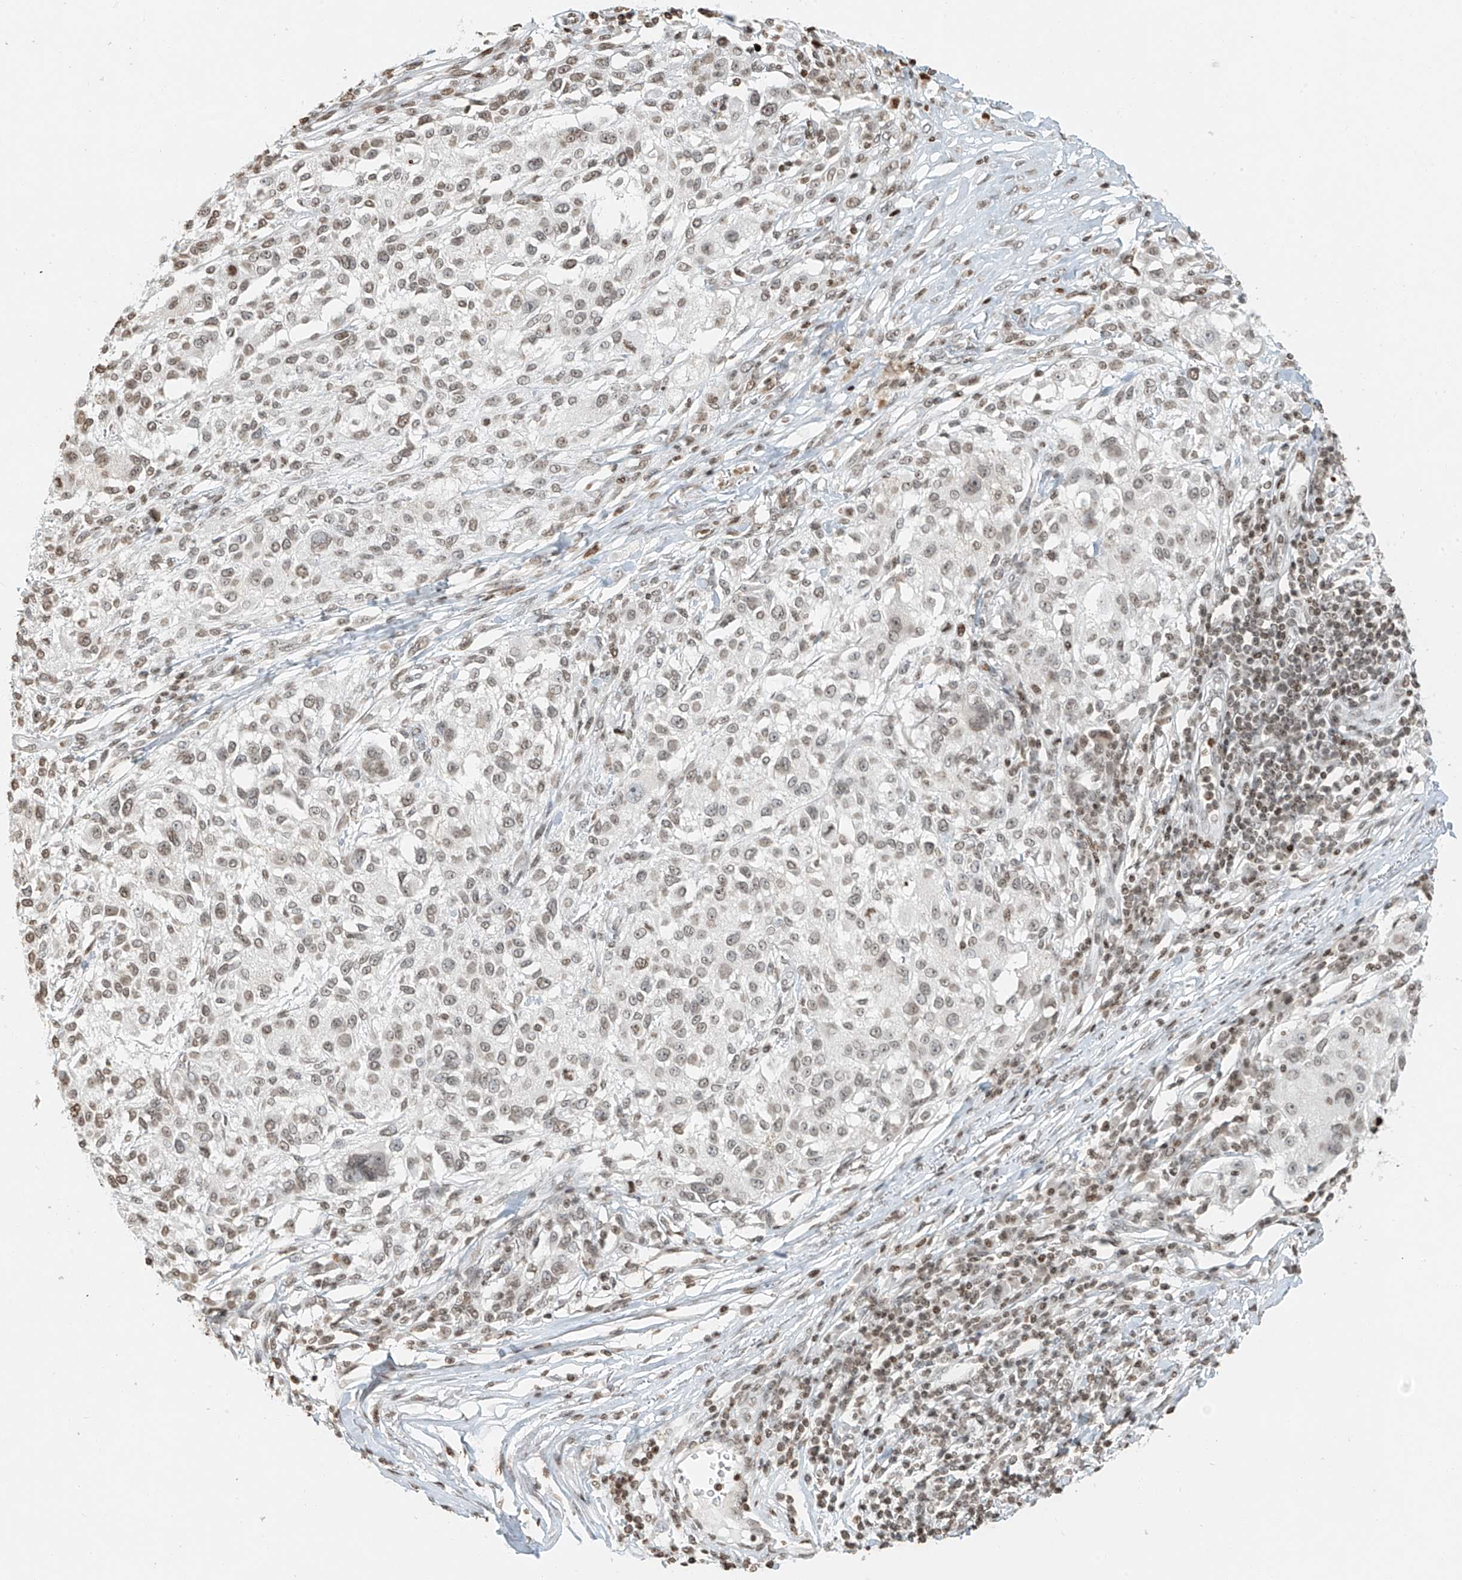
{"staining": {"intensity": "weak", "quantity": "25%-75%", "location": "nuclear"}, "tissue": "melanoma", "cell_type": "Tumor cells", "image_type": "cancer", "snomed": [{"axis": "morphology", "description": "Necrosis, NOS"}, {"axis": "morphology", "description": "Malignant melanoma, NOS"}, {"axis": "topography", "description": "Skin"}], "caption": "IHC micrograph of melanoma stained for a protein (brown), which exhibits low levels of weak nuclear positivity in about 25%-75% of tumor cells.", "gene": "C17orf58", "patient": {"sex": "female", "age": 87}}